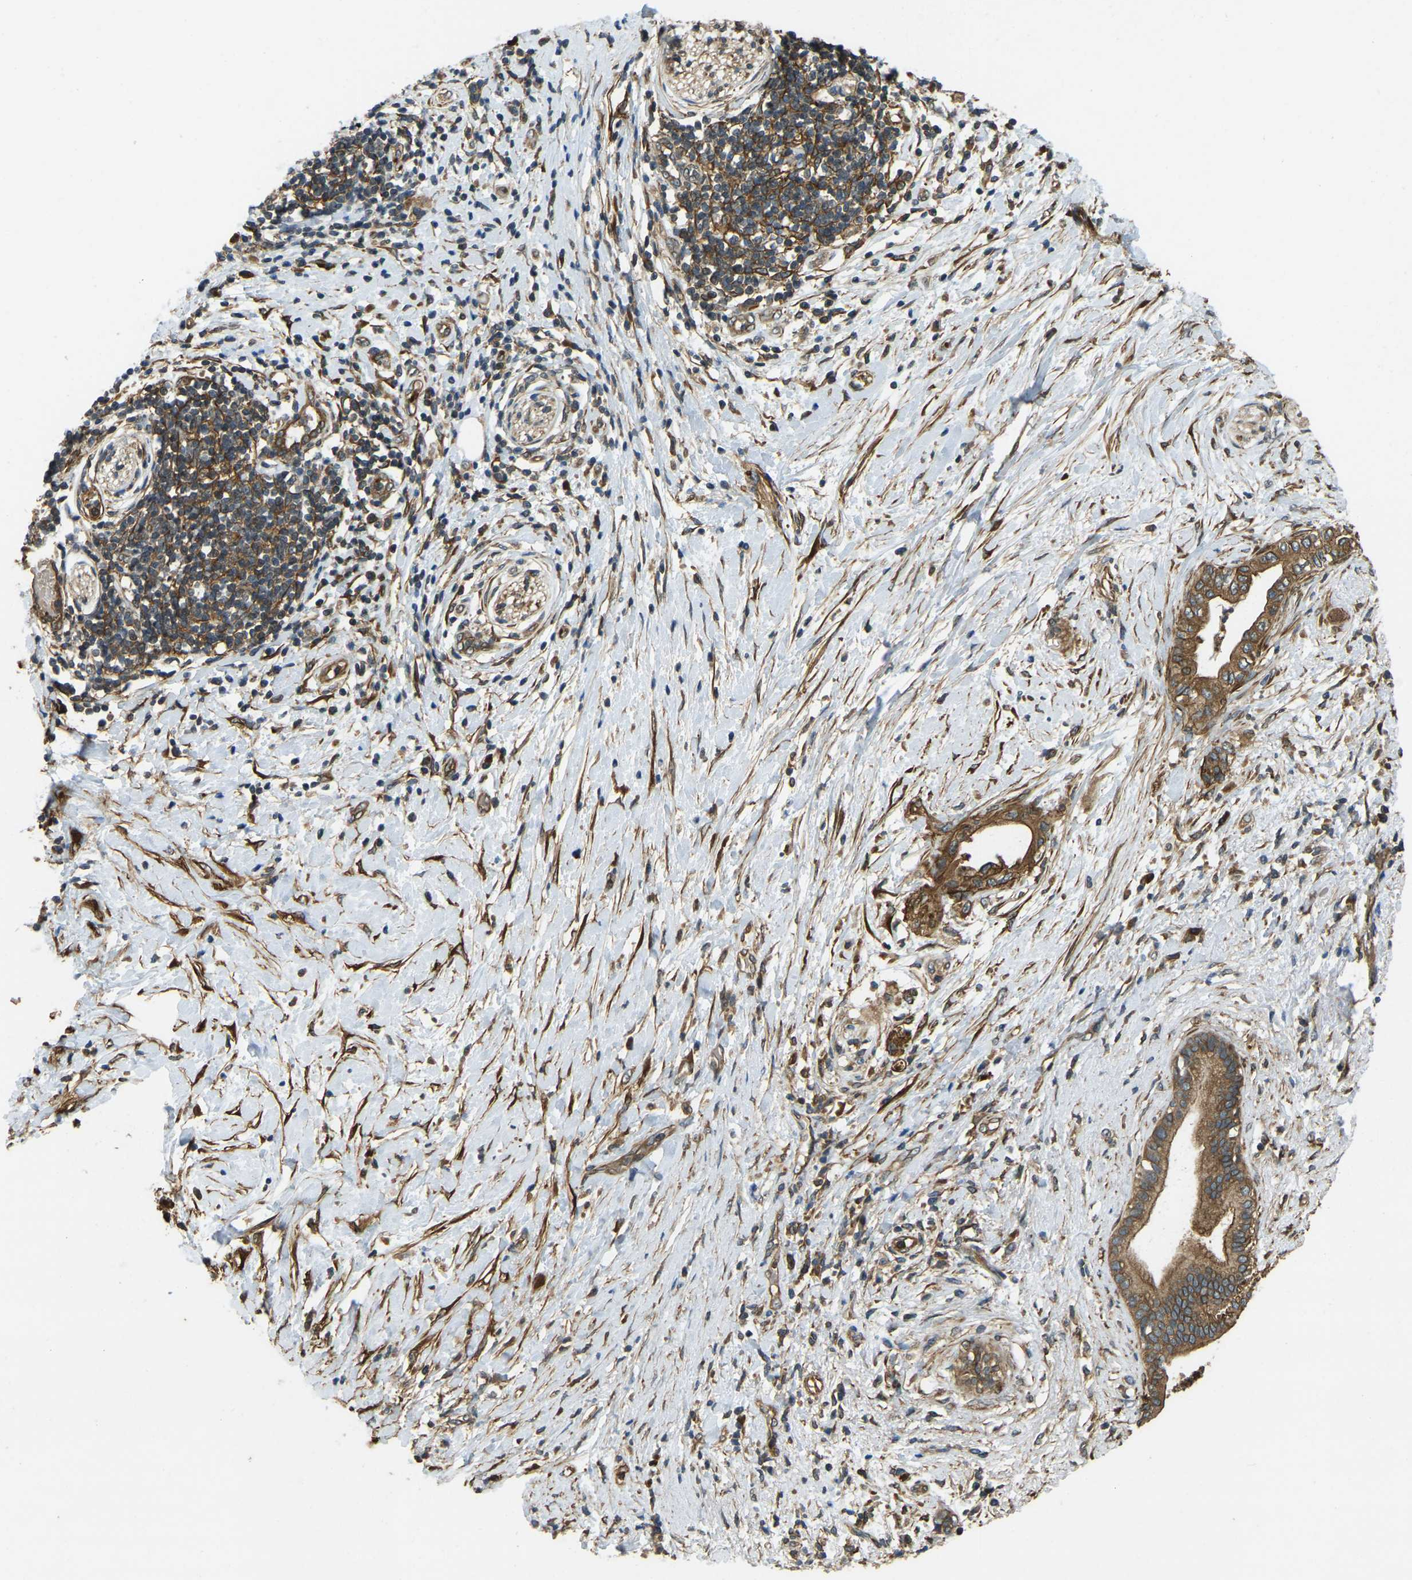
{"staining": {"intensity": "moderate", "quantity": ">75%", "location": "cytoplasmic/membranous"}, "tissue": "pancreatic cancer", "cell_type": "Tumor cells", "image_type": "cancer", "snomed": [{"axis": "morphology", "description": "Adenocarcinoma, NOS"}, {"axis": "topography", "description": "Pancreas"}], "caption": "Tumor cells reveal medium levels of moderate cytoplasmic/membranous staining in about >75% of cells in adenocarcinoma (pancreatic).", "gene": "ERGIC1", "patient": {"sex": "female", "age": 60}}